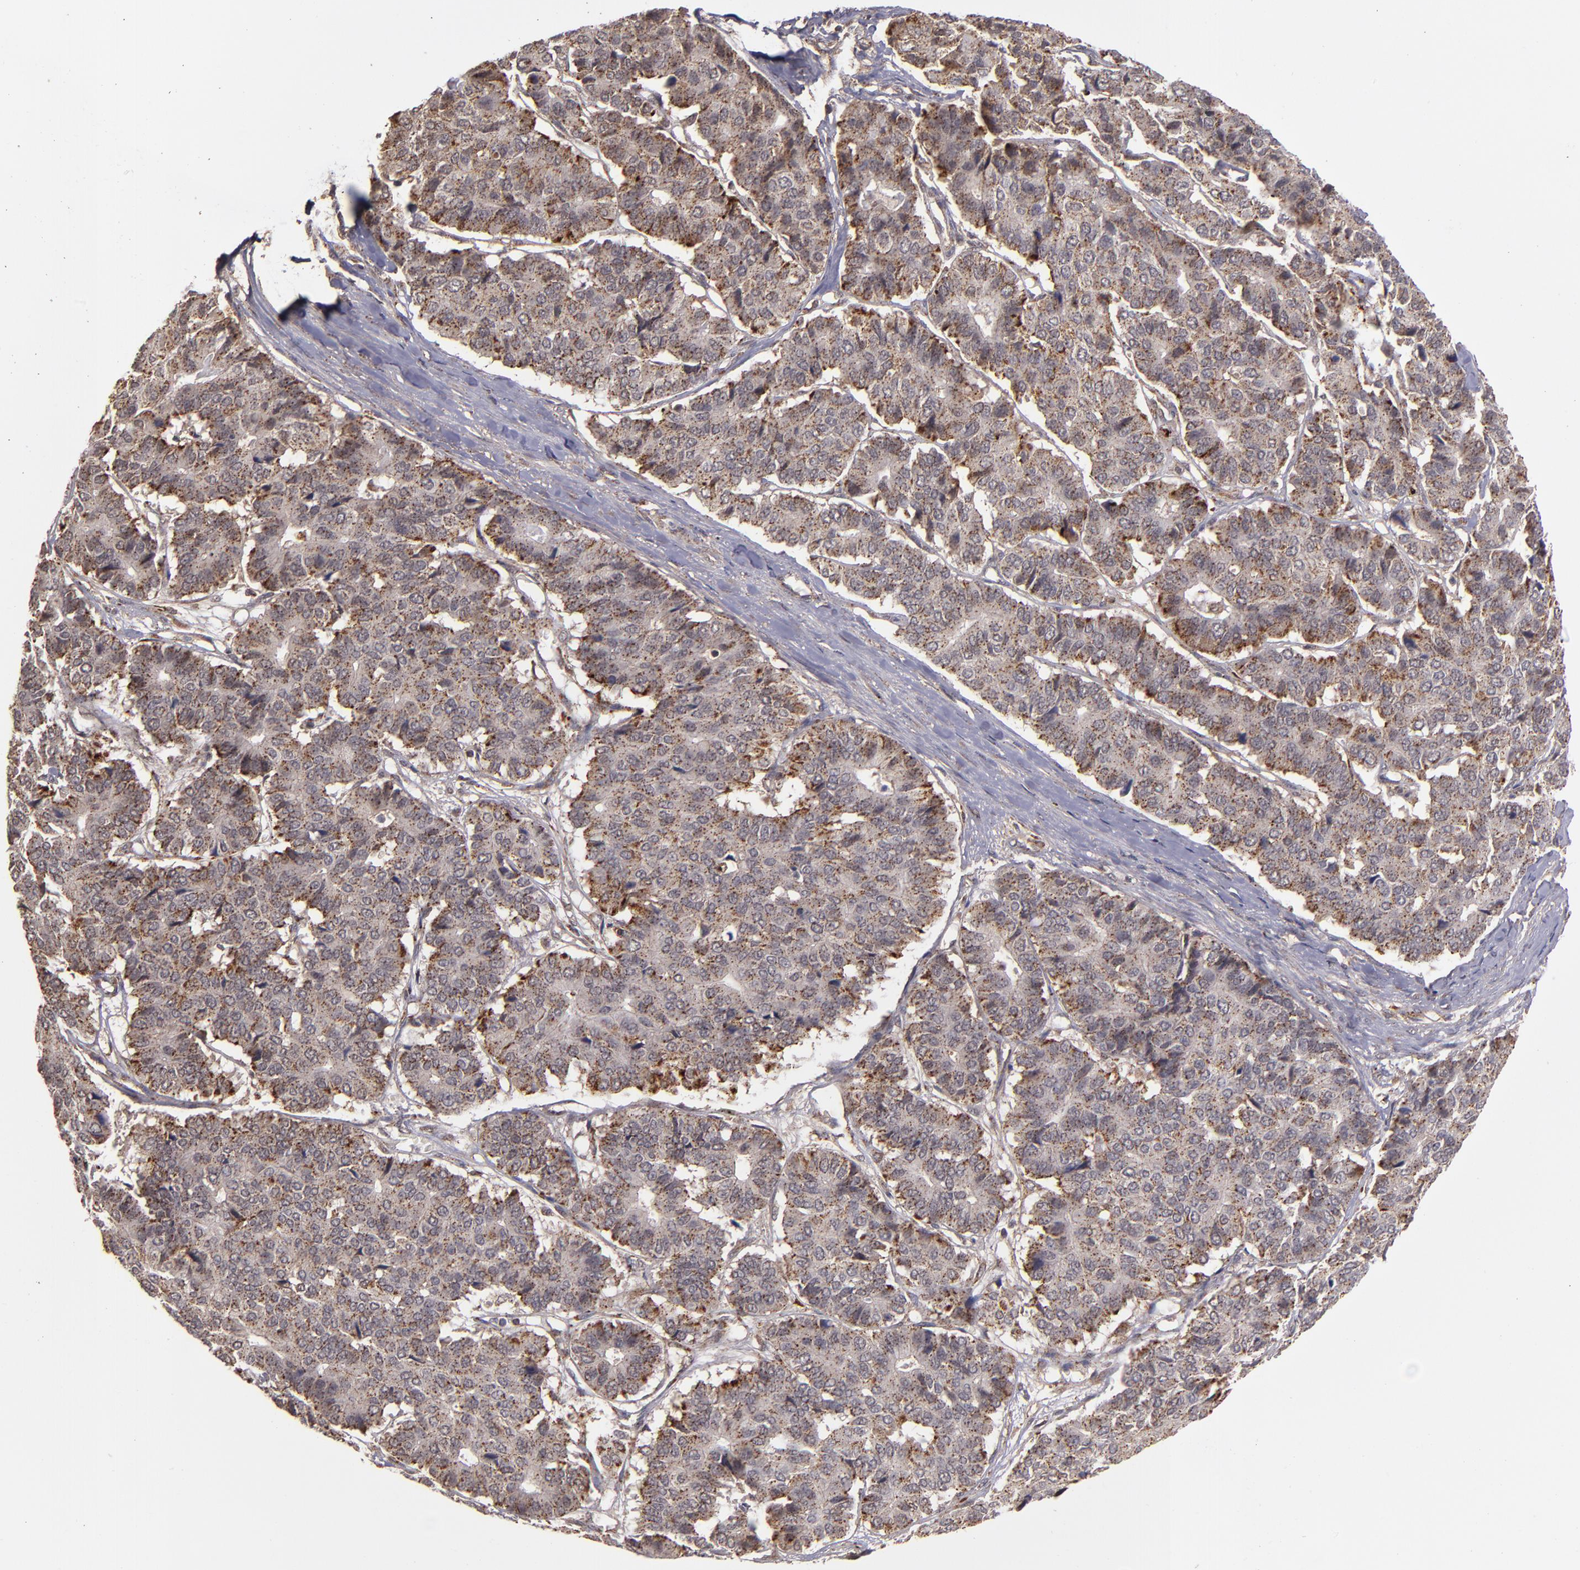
{"staining": {"intensity": "moderate", "quantity": "25%-75%", "location": "cytoplasmic/membranous"}, "tissue": "pancreatic cancer", "cell_type": "Tumor cells", "image_type": "cancer", "snomed": [{"axis": "morphology", "description": "Adenocarcinoma, NOS"}, {"axis": "topography", "description": "Pancreas"}], "caption": "A high-resolution micrograph shows immunohistochemistry staining of pancreatic cancer, which shows moderate cytoplasmic/membranous expression in approximately 25%-75% of tumor cells. Nuclei are stained in blue.", "gene": "ZFYVE1", "patient": {"sex": "male", "age": 50}}